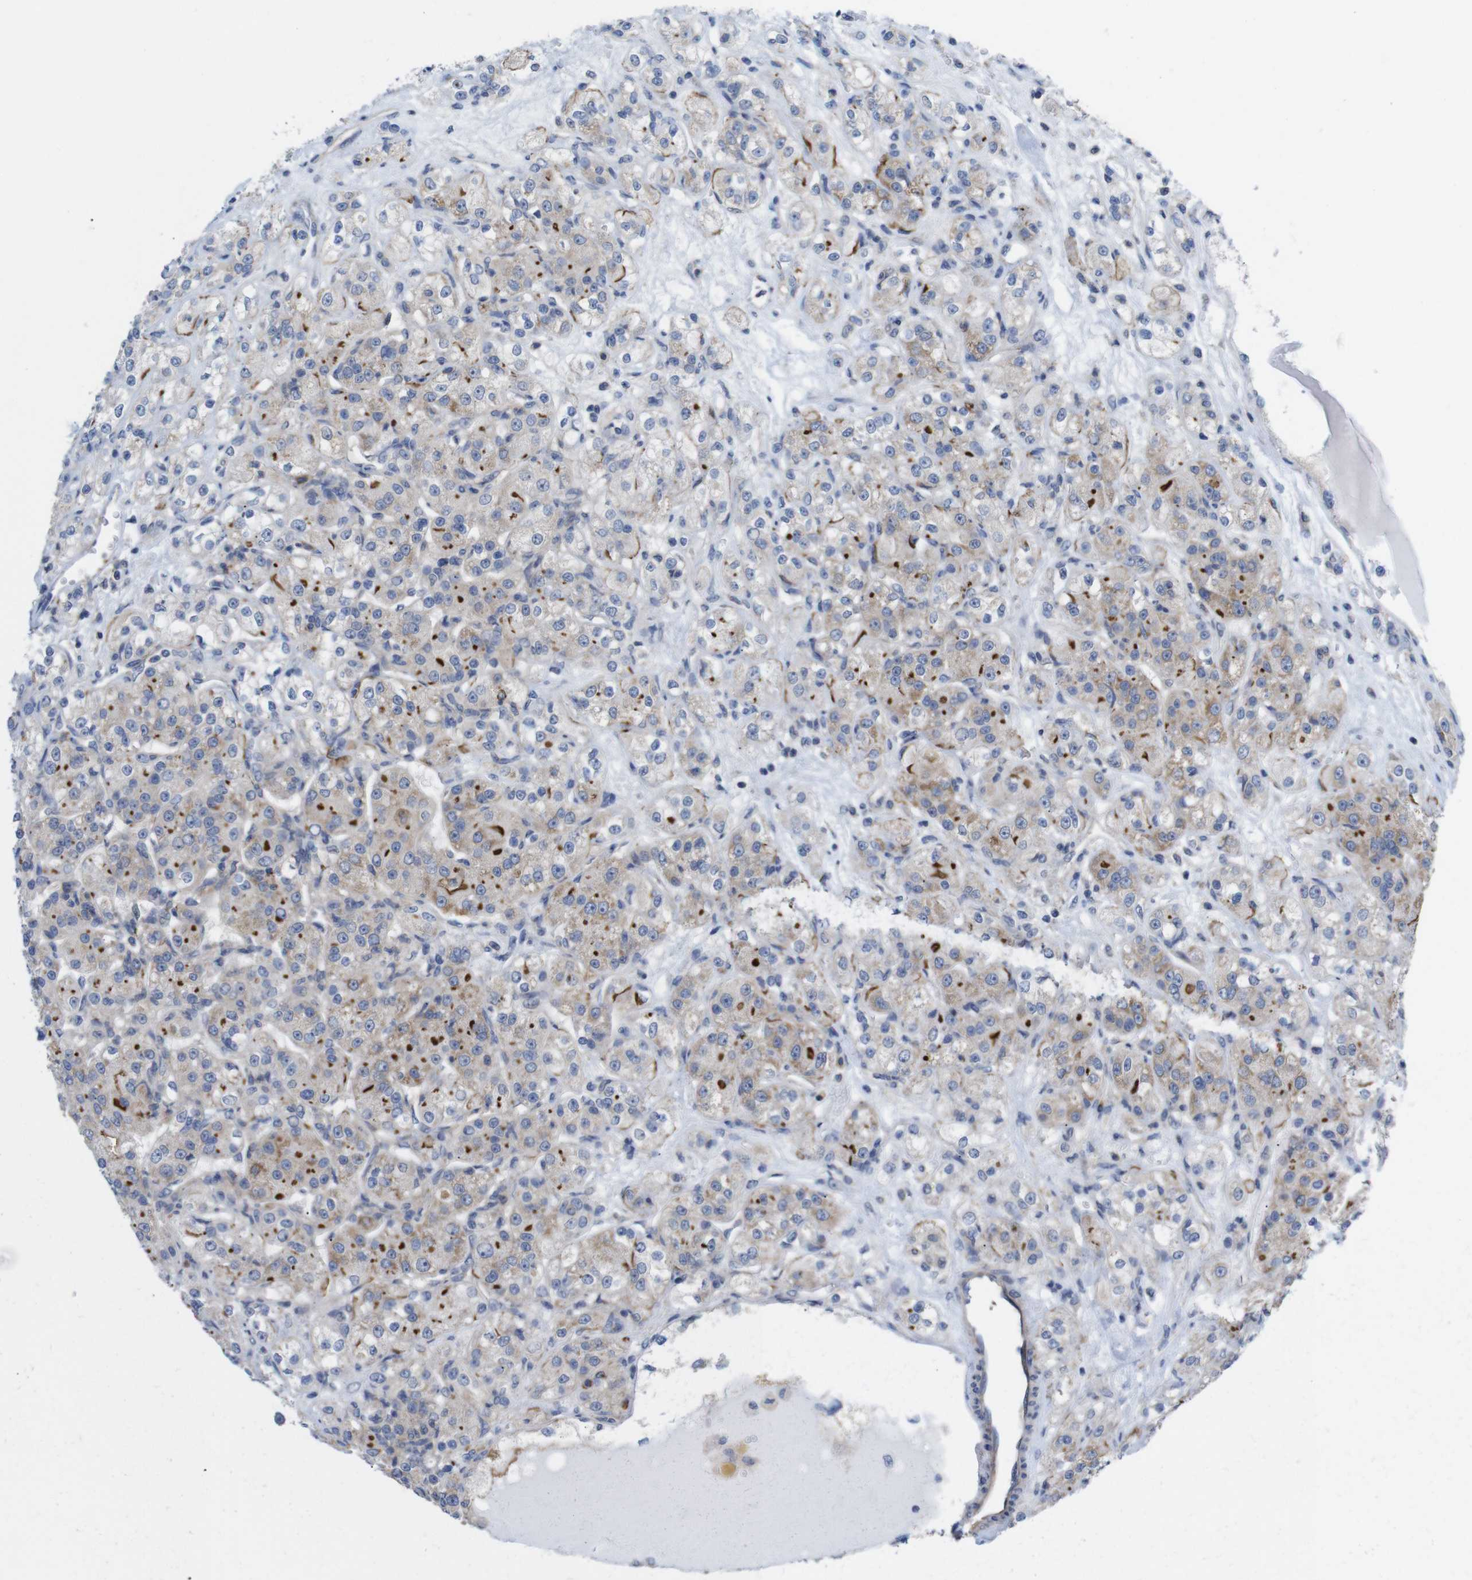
{"staining": {"intensity": "moderate", "quantity": ">75%", "location": "cytoplasmic/membranous"}, "tissue": "renal cancer", "cell_type": "Tumor cells", "image_type": "cancer", "snomed": [{"axis": "morphology", "description": "Normal tissue, NOS"}, {"axis": "morphology", "description": "Adenocarcinoma, NOS"}, {"axis": "topography", "description": "Kidney"}], "caption": "Moderate cytoplasmic/membranous expression is identified in about >75% of tumor cells in renal cancer. (Stains: DAB (3,3'-diaminobenzidine) in brown, nuclei in blue, Microscopy: brightfield microscopy at high magnification).", "gene": "USH1C", "patient": {"sex": "male", "age": 61}}